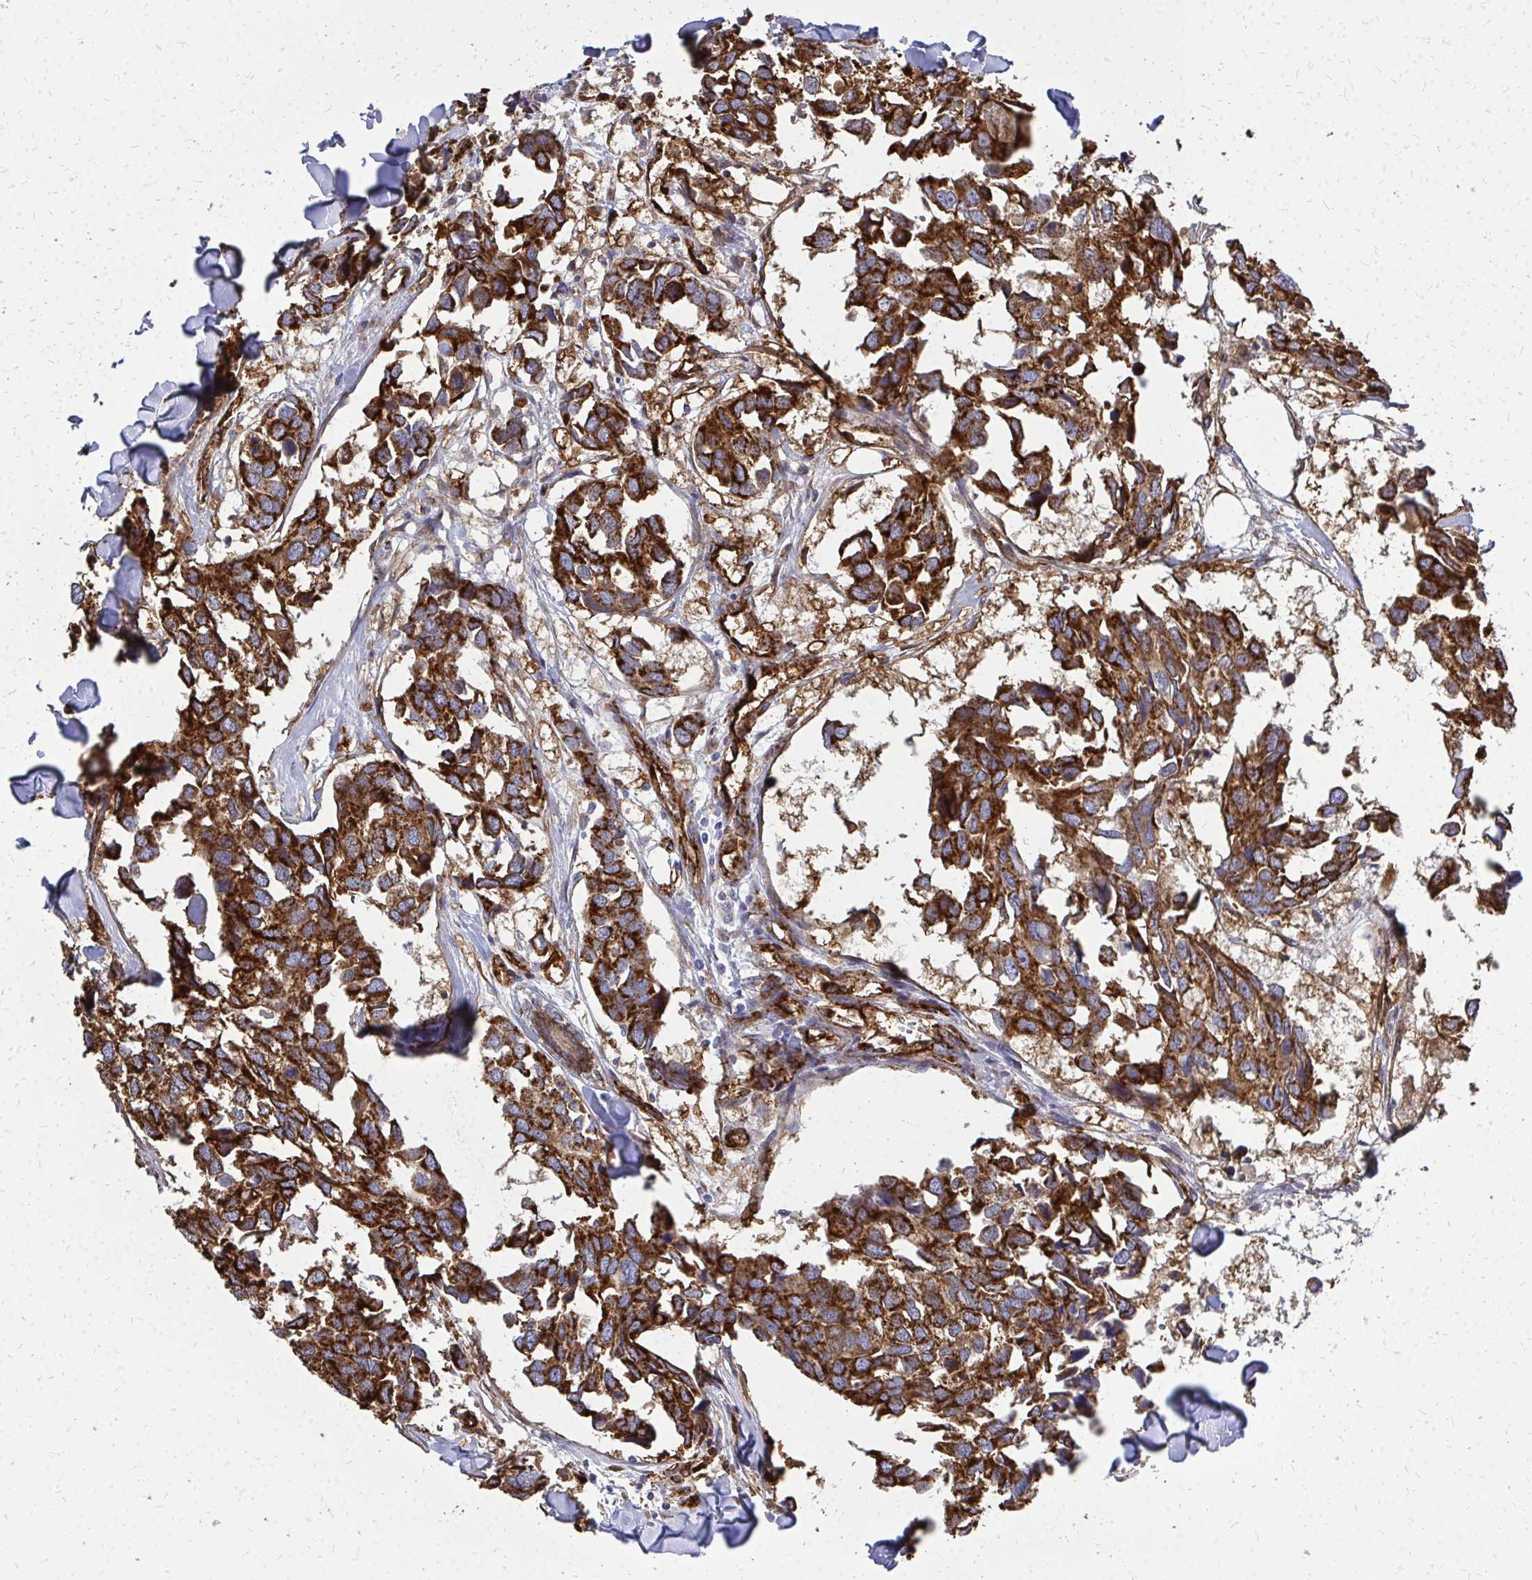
{"staining": {"intensity": "strong", "quantity": ">75%", "location": "cytoplasmic/membranous"}, "tissue": "breast cancer", "cell_type": "Tumor cells", "image_type": "cancer", "snomed": [{"axis": "morphology", "description": "Duct carcinoma"}, {"axis": "topography", "description": "Breast"}], "caption": "Human breast invasive ductal carcinoma stained with a brown dye demonstrates strong cytoplasmic/membranous positive positivity in about >75% of tumor cells.", "gene": "MARCKSL1", "patient": {"sex": "female", "age": 83}}